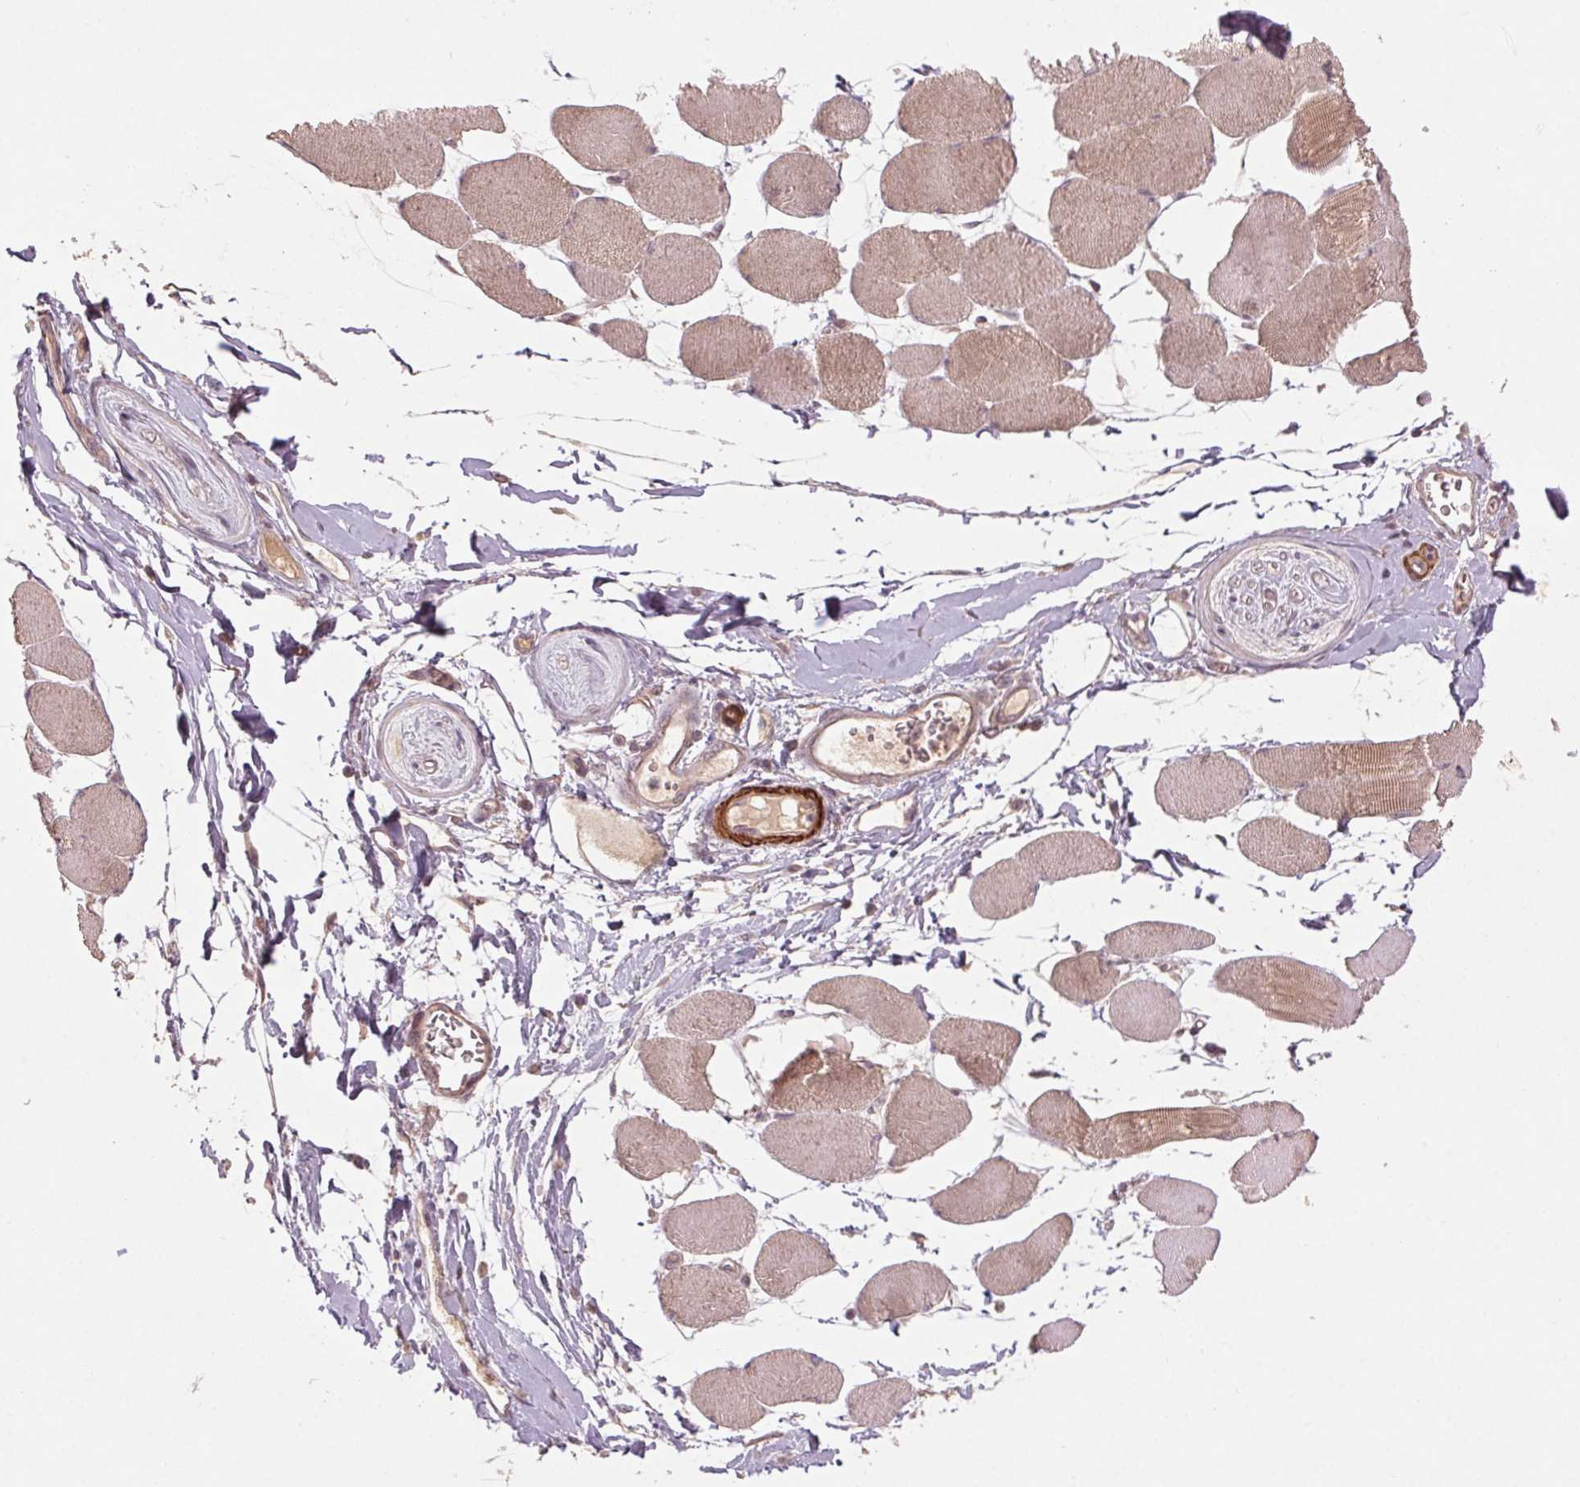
{"staining": {"intensity": "weak", "quantity": ">75%", "location": "cytoplasmic/membranous"}, "tissue": "skeletal muscle", "cell_type": "Myocytes", "image_type": "normal", "snomed": [{"axis": "morphology", "description": "Normal tissue, NOS"}, {"axis": "topography", "description": "Skeletal muscle"}], "caption": "Immunohistochemical staining of normal skeletal muscle reveals >75% levels of weak cytoplasmic/membranous protein positivity in approximately >75% of myocytes. (DAB (3,3'-diaminobenzidine) IHC with brightfield microscopy, high magnification).", "gene": "SMLR1", "patient": {"sex": "female", "age": 75}}